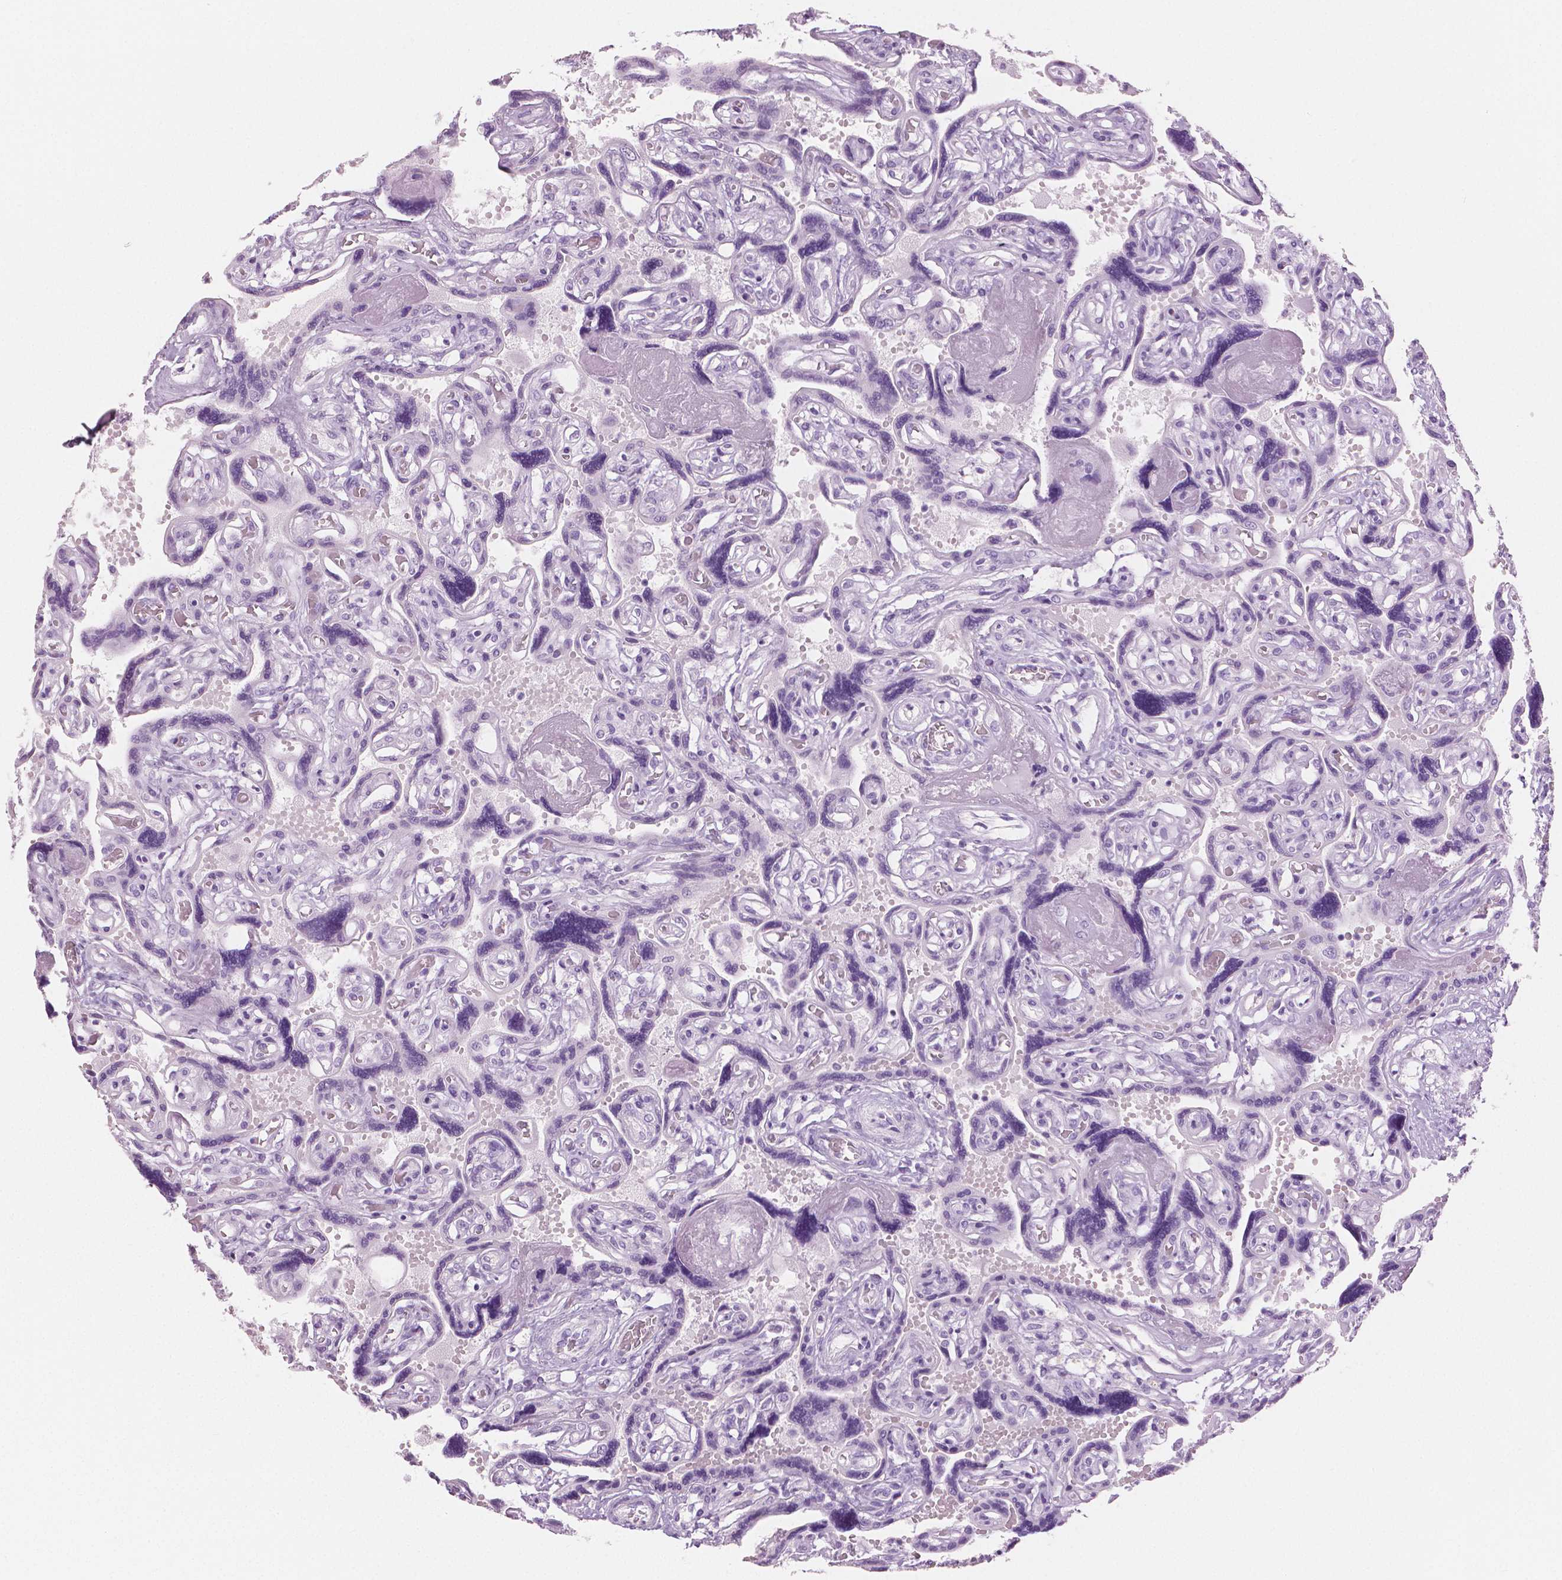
{"staining": {"intensity": "negative", "quantity": "none", "location": "none"}, "tissue": "placenta", "cell_type": "Decidual cells", "image_type": "normal", "snomed": [{"axis": "morphology", "description": "Normal tissue, NOS"}, {"axis": "topography", "description": "Placenta"}], "caption": "This is an IHC photomicrograph of unremarkable placenta. There is no positivity in decidual cells.", "gene": "PLIN4", "patient": {"sex": "female", "age": 32}}